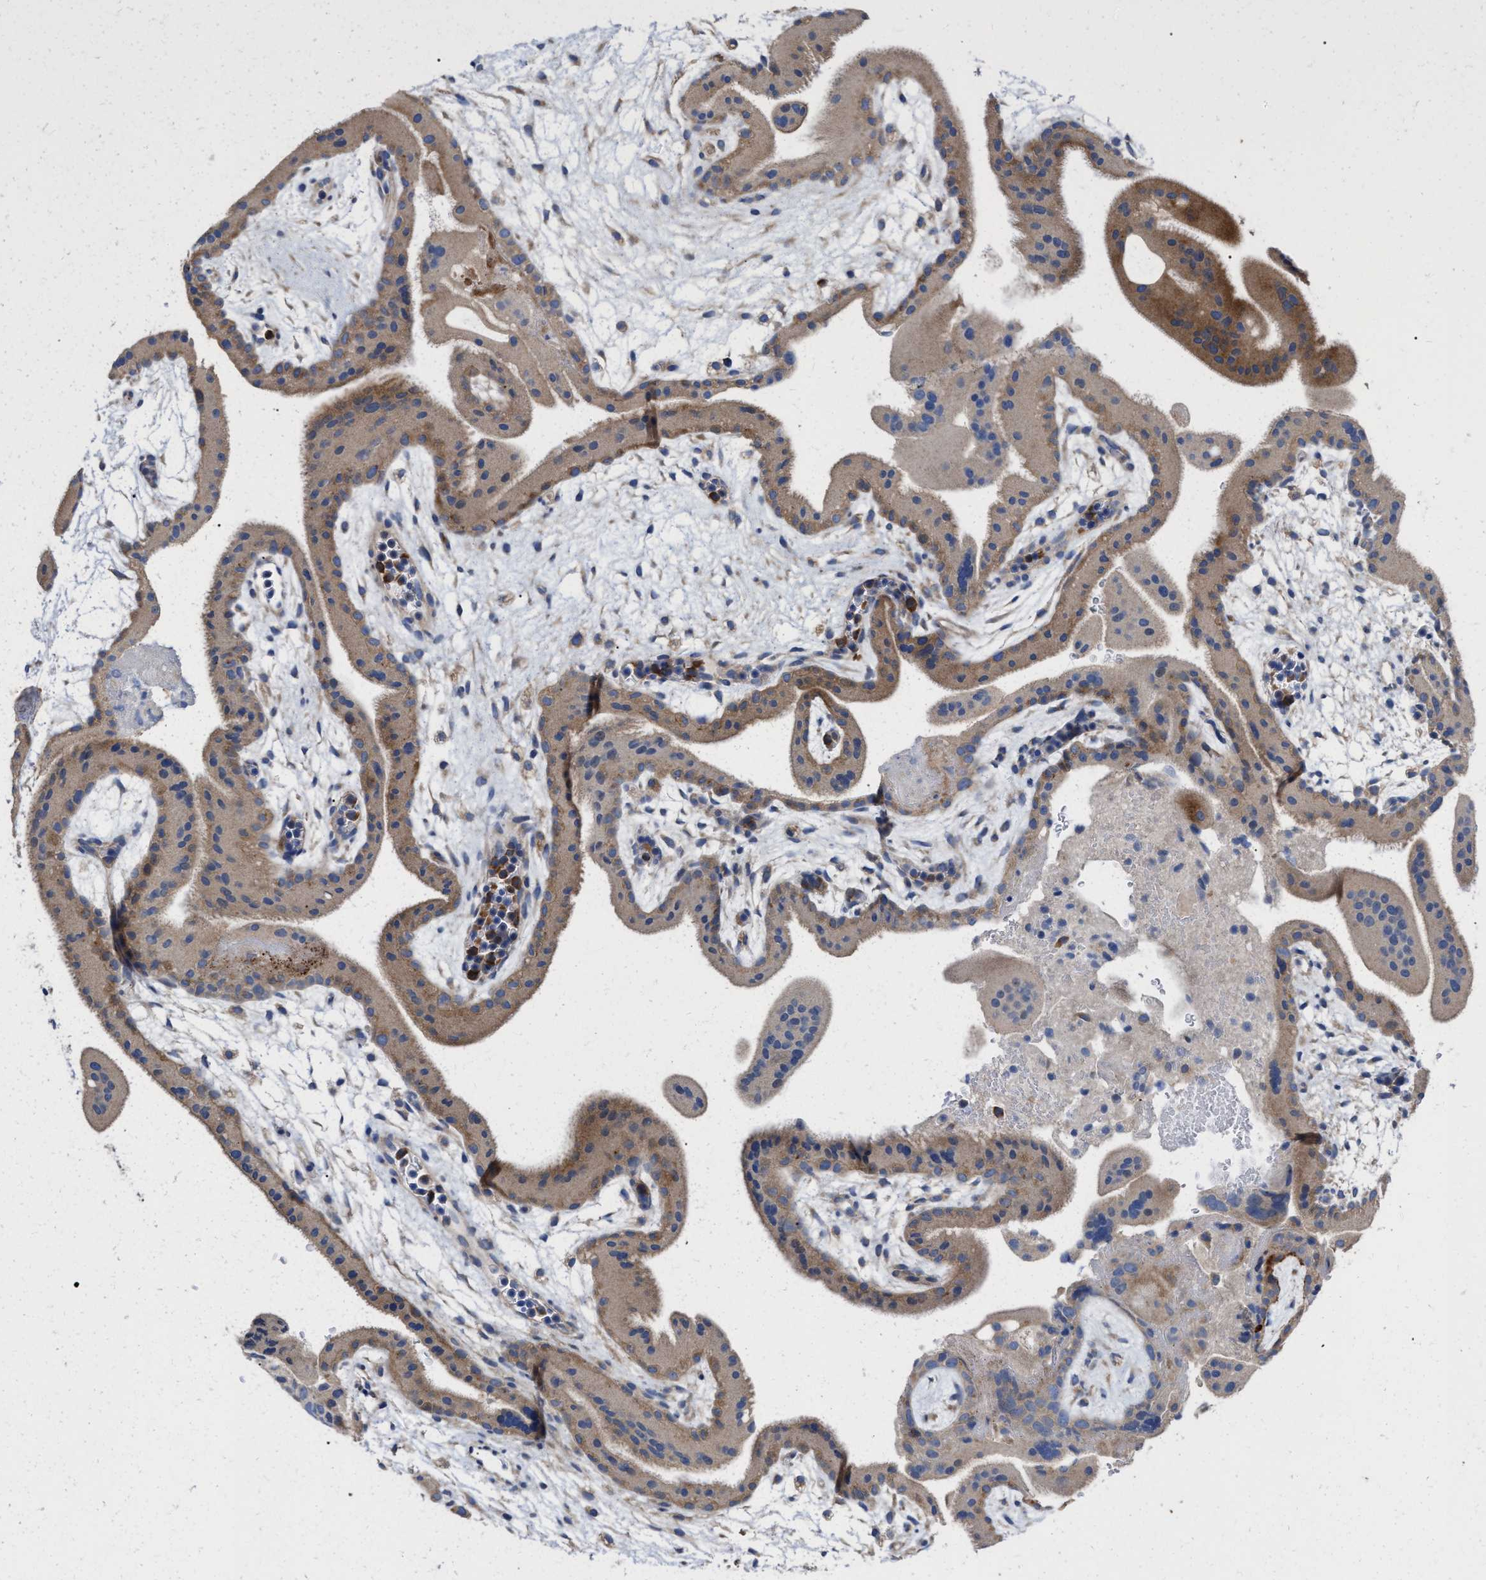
{"staining": {"intensity": "weak", "quantity": "25%-75%", "location": "cytoplasmic/membranous"}, "tissue": "placenta", "cell_type": "Decidual cells", "image_type": "normal", "snomed": [{"axis": "morphology", "description": "Normal tissue, NOS"}, {"axis": "topography", "description": "Placenta"}], "caption": "Immunohistochemical staining of unremarkable placenta exhibits weak cytoplasmic/membranous protein expression in approximately 25%-75% of decidual cells.", "gene": "MLST8", "patient": {"sex": "female", "age": 19}}